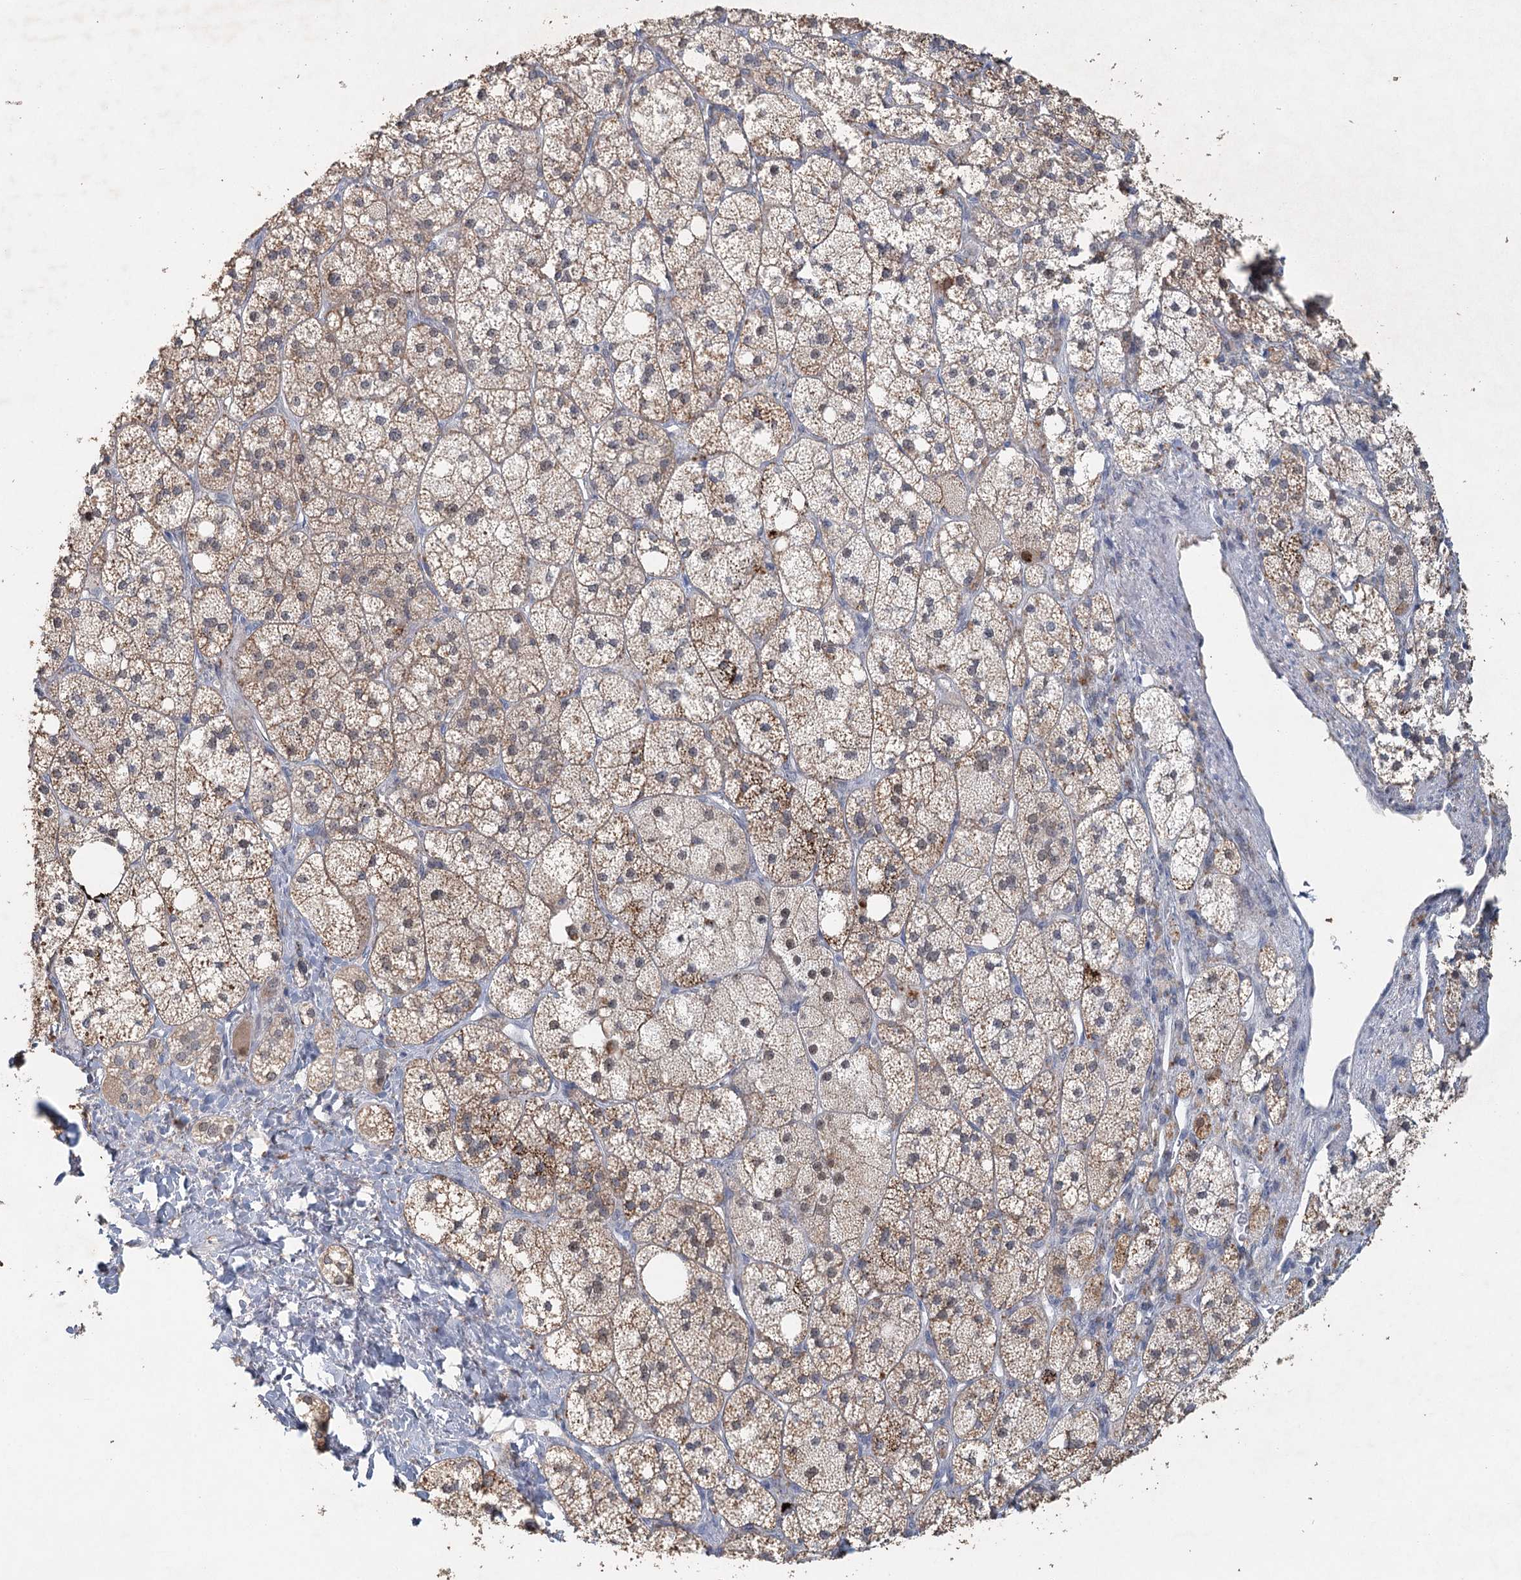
{"staining": {"intensity": "moderate", "quantity": "25%-75%", "location": "cytoplasmic/membranous,nuclear"}, "tissue": "adrenal gland", "cell_type": "Glandular cells", "image_type": "normal", "snomed": [{"axis": "morphology", "description": "Normal tissue, NOS"}, {"axis": "topography", "description": "Adrenal gland"}], "caption": "Brown immunohistochemical staining in benign adrenal gland shows moderate cytoplasmic/membranous,nuclear staining in approximately 25%-75% of glandular cells.", "gene": "ADK", "patient": {"sex": "male", "age": 61}}